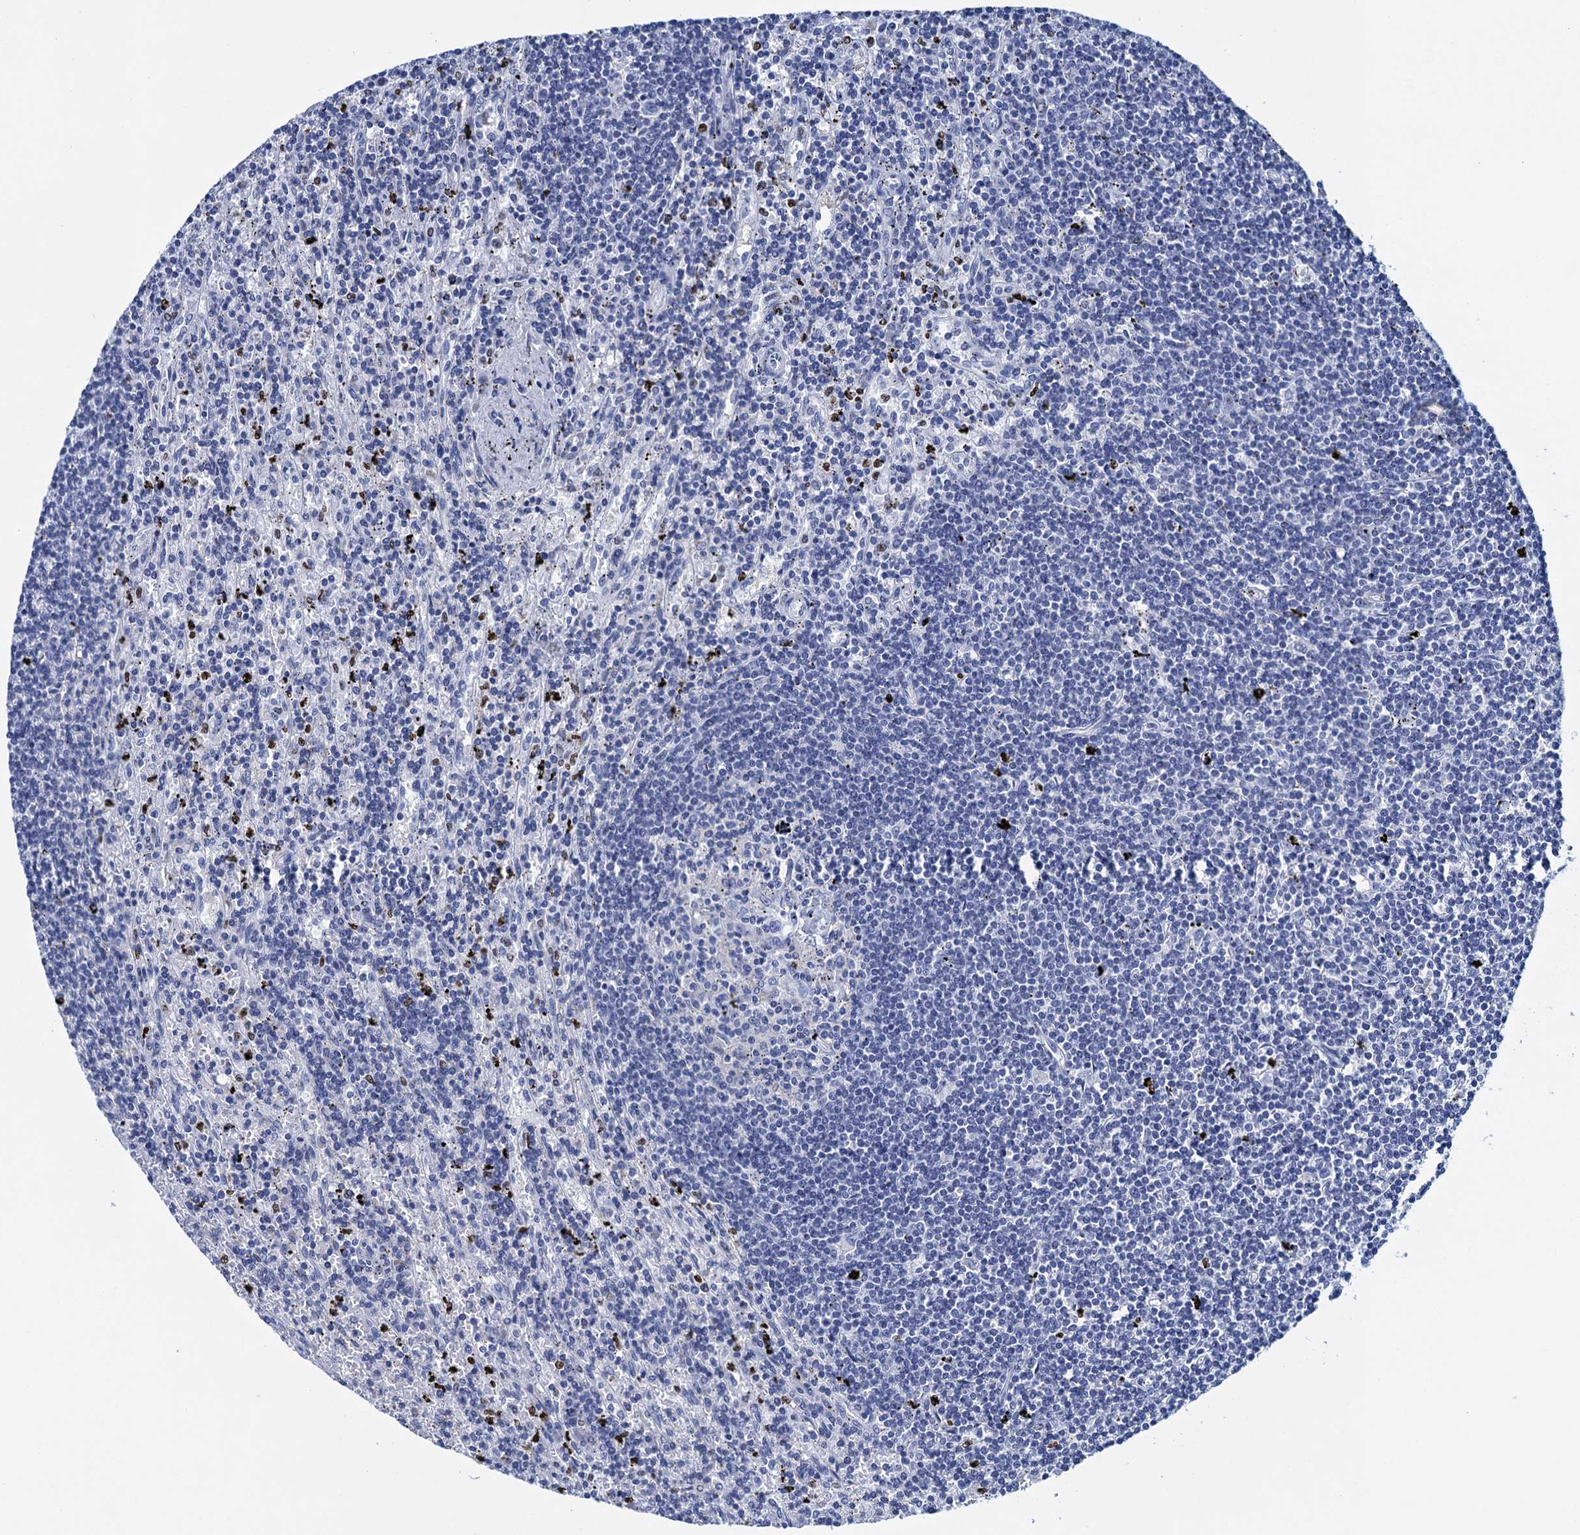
{"staining": {"intensity": "negative", "quantity": "none", "location": "none"}, "tissue": "lymphoma", "cell_type": "Tumor cells", "image_type": "cancer", "snomed": [{"axis": "morphology", "description": "Malignant lymphoma, non-Hodgkin's type, Low grade"}, {"axis": "topography", "description": "Spleen"}], "caption": "Tumor cells are negative for brown protein staining in low-grade malignant lymphoma, non-Hodgkin's type.", "gene": "RHCG", "patient": {"sex": "male", "age": 76}}